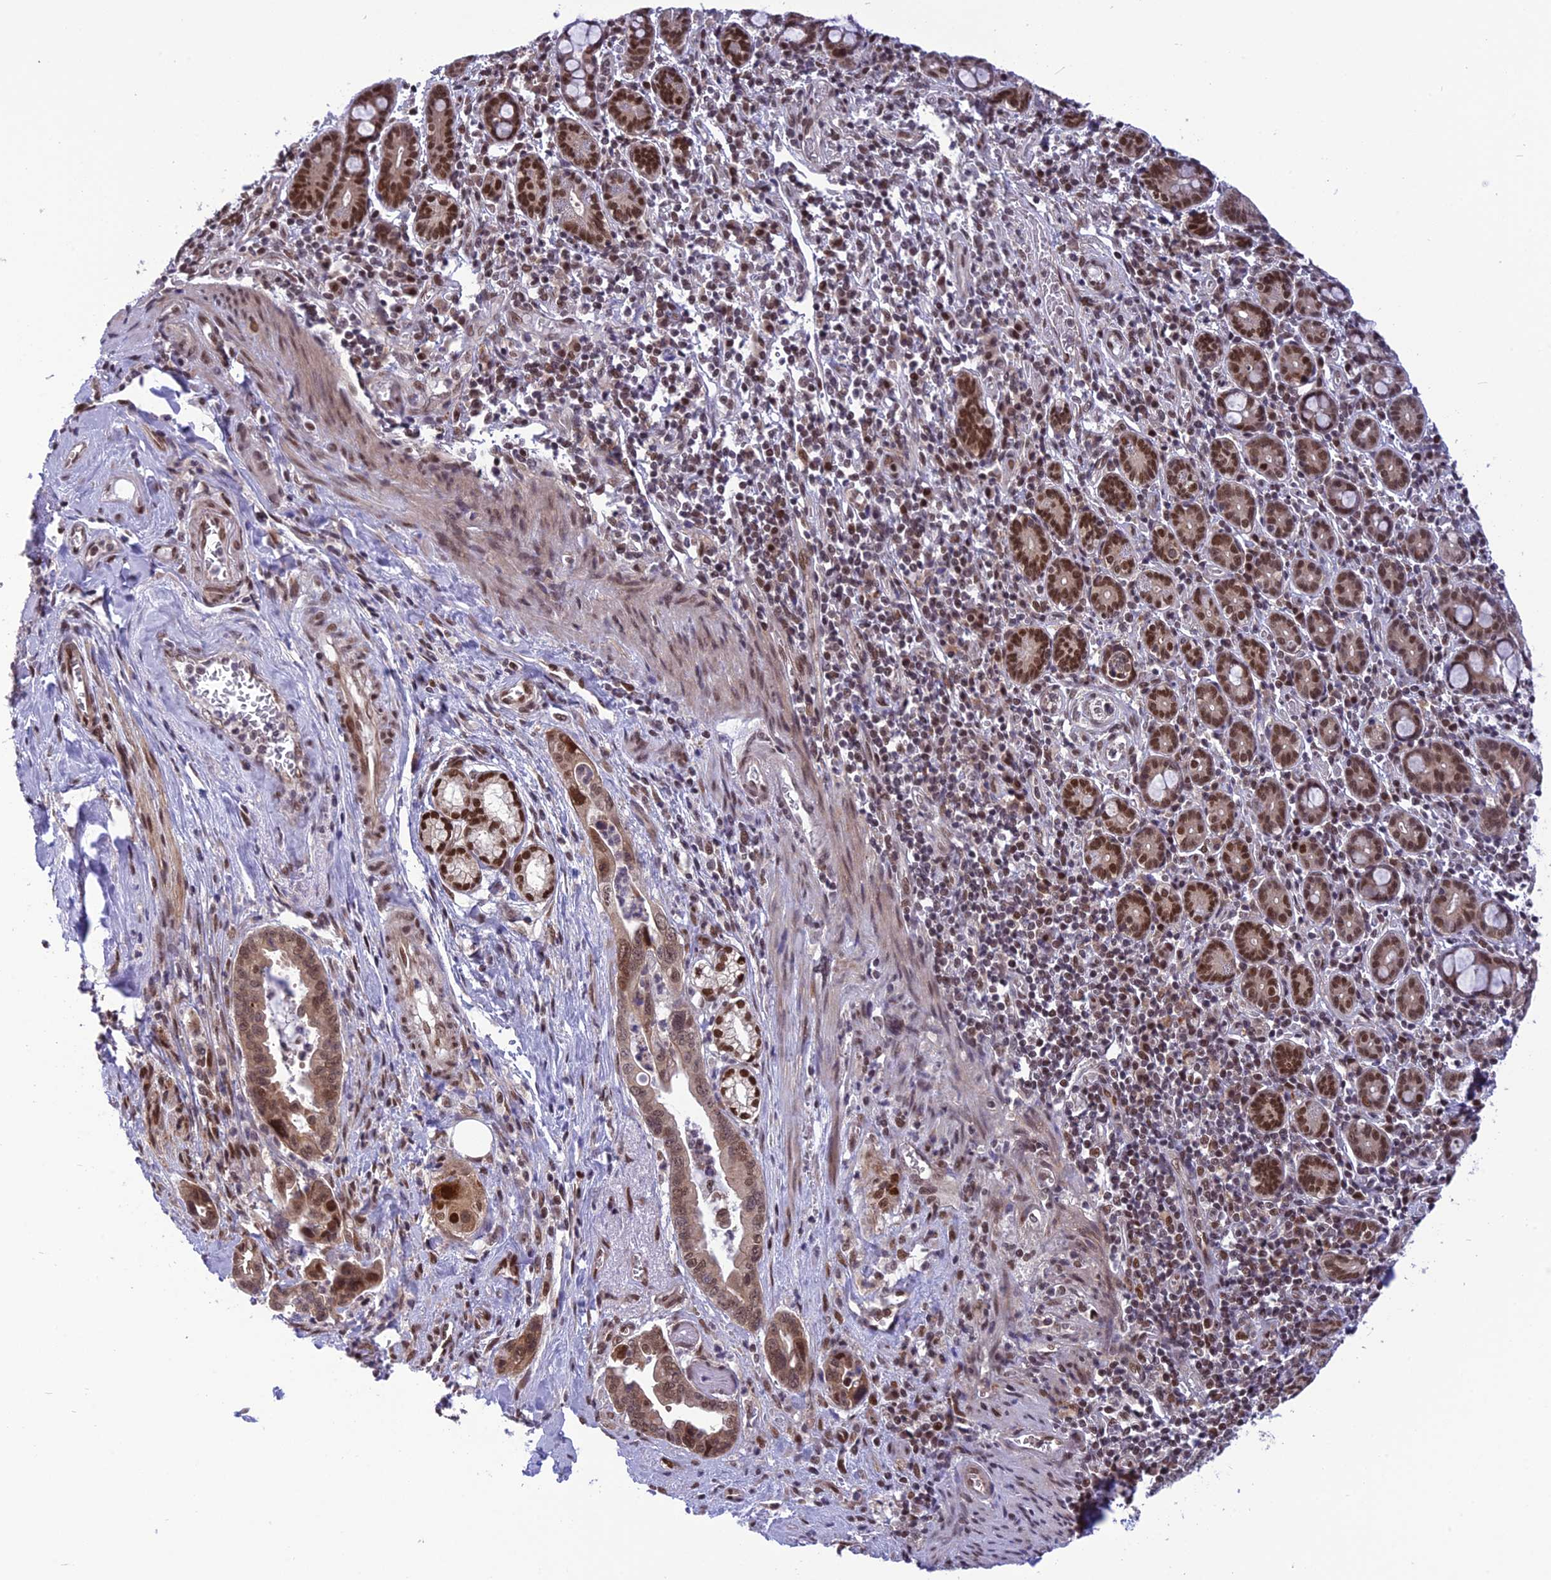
{"staining": {"intensity": "moderate", "quantity": ">75%", "location": "nuclear"}, "tissue": "pancreatic cancer", "cell_type": "Tumor cells", "image_type": "cancer", "snomed": [{"axis": "morphology", "description": "Adenocarcinoma, NOS"}, {"axis": "topography", "description": "Pancreas"}], "caption": "Pancreatic cancer (adenocarcinoma) stained with a protein marker shows moderate staining in tumor cells.", "gene": "RTRAF", "patient": {"sex": "male", "age": 70}}